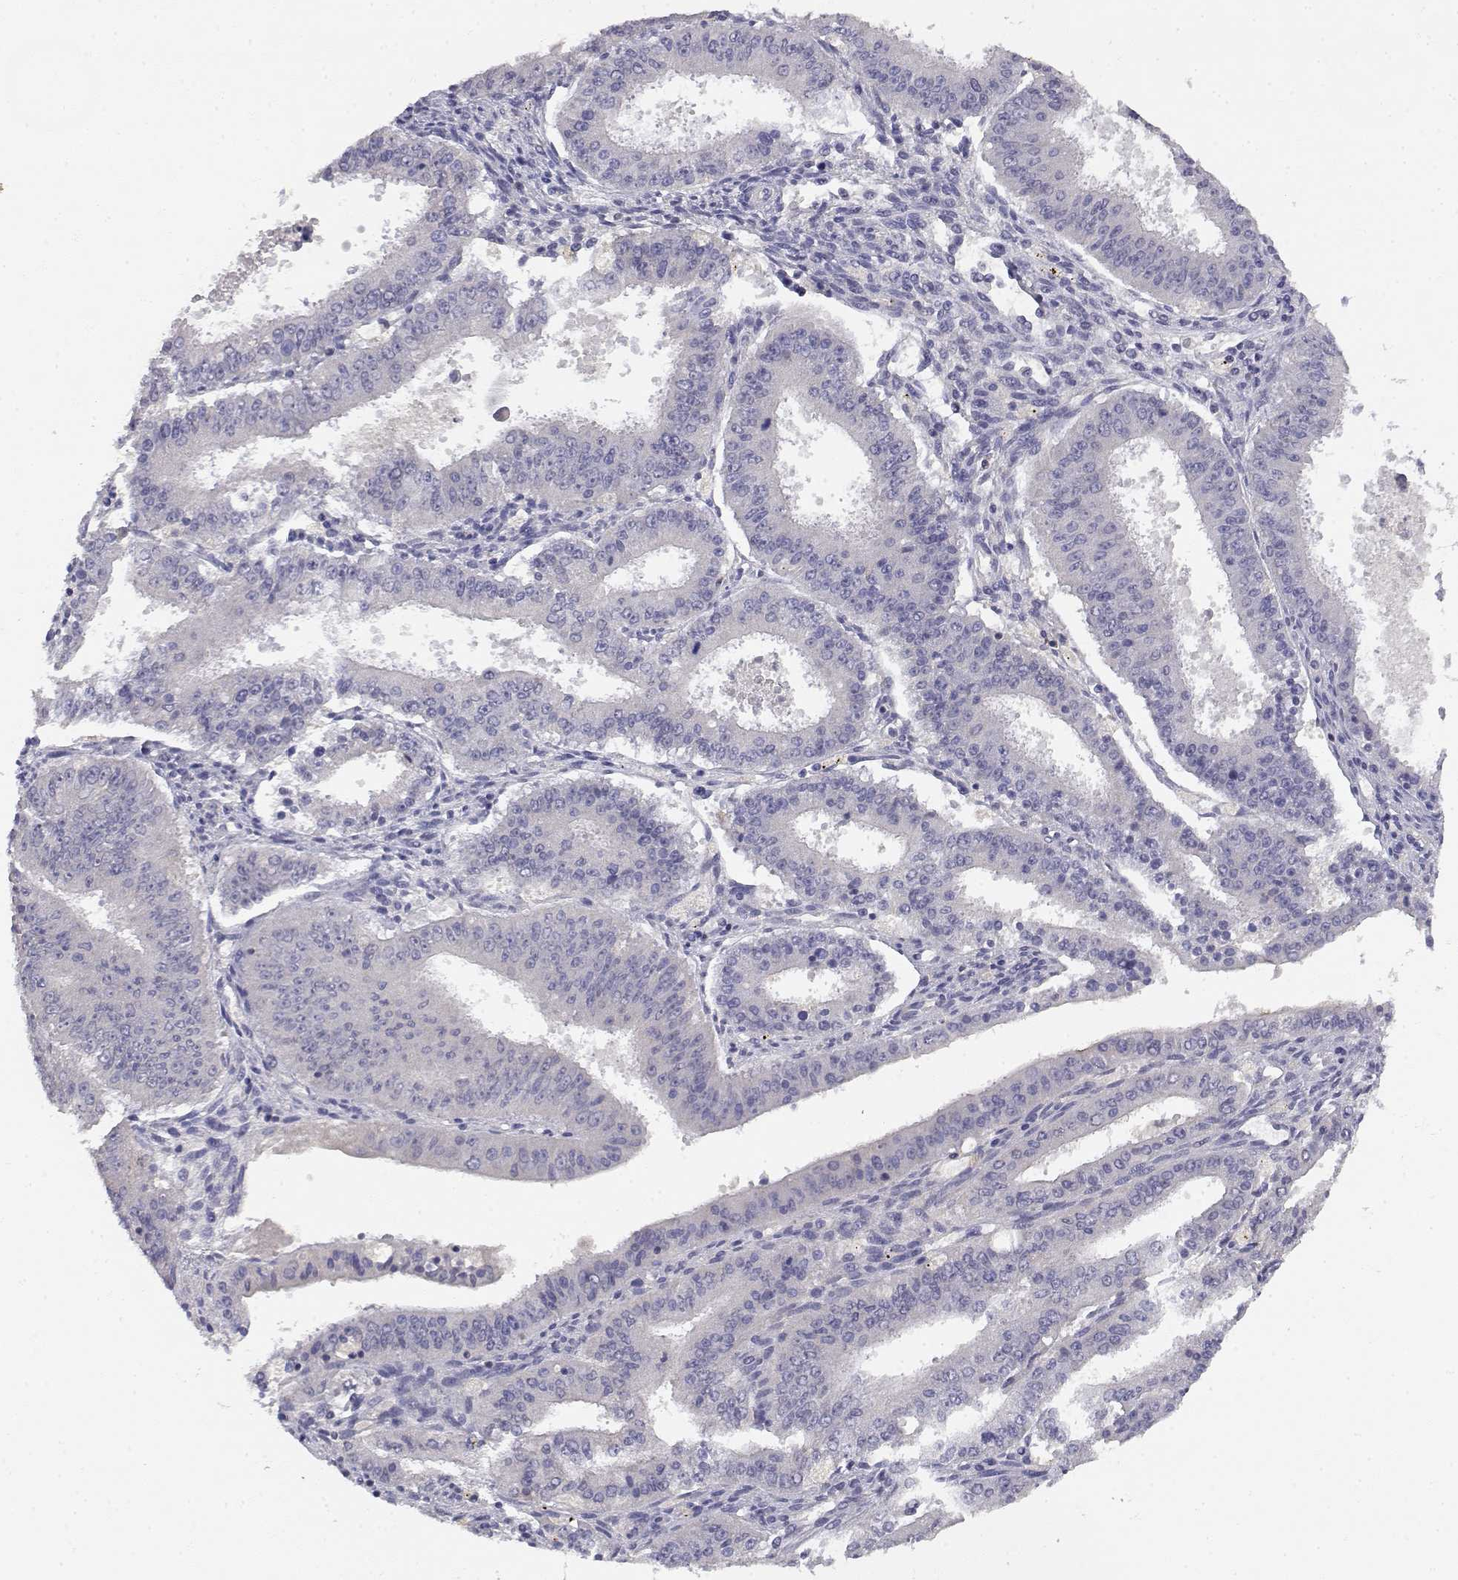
{"staining": {"intensity": "negative", "quantity": "none", "location": "none"}, "tissue": "ovarian cancer", "cell_type": "Tumor cells", "image_type": "cancer", "snomed": [{"axis": "morphology", "description": "Carcinoma, endometroid"}, {"axis": "topography", "description": "Ovary"}], "caption": "Immunohistochemistry image of neoplastic tissue: human ovarian cancer stained with DAB shows no significant protein expression in tumor cells.", "gene": "ADA", "patient": {"sex": "female", "age": 42}}